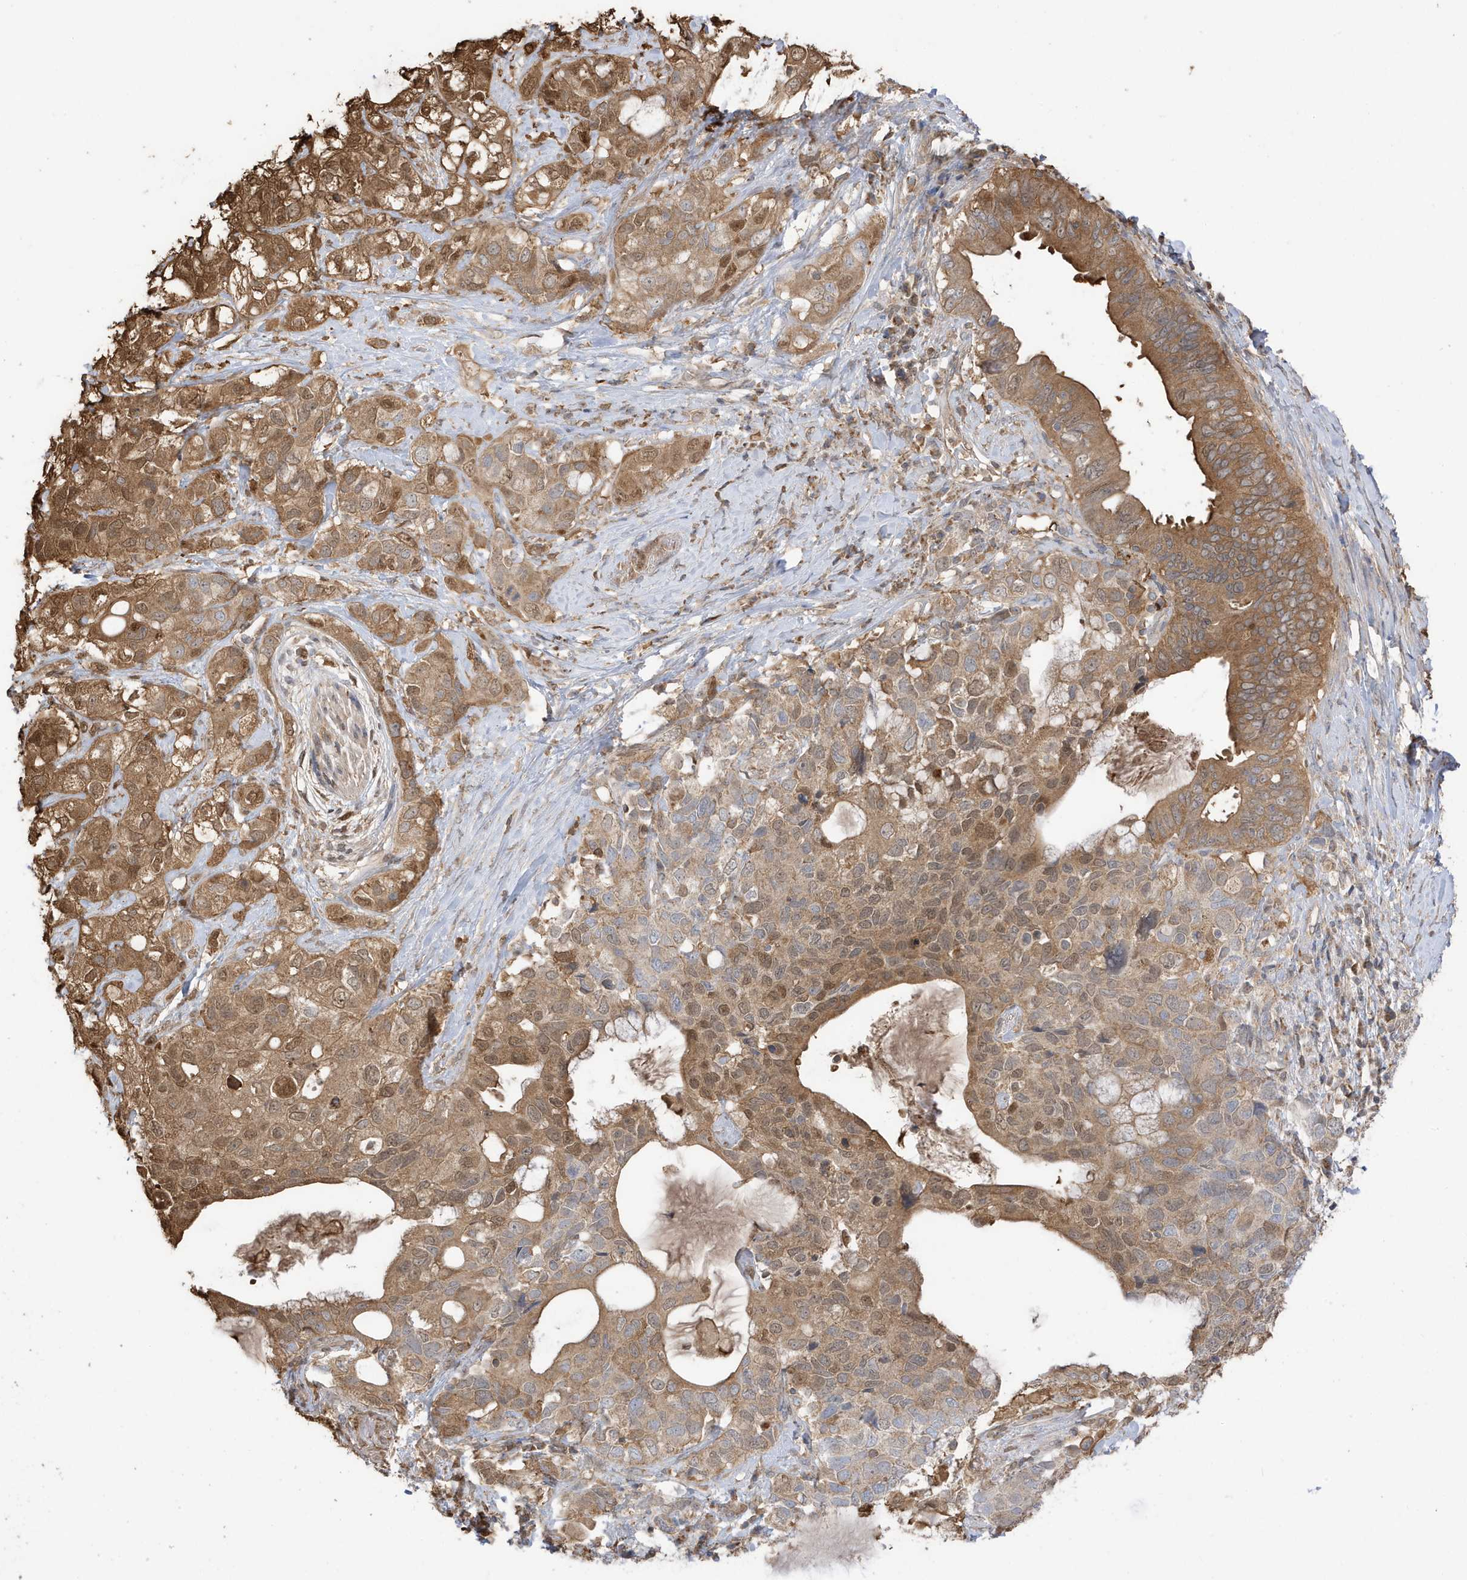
{"staining": {"intensity": "moderate", "quantity": ">75%", "location": "cytoplasmic/membranous"}, "tissue": "pancreatic cancer", "cell_type": "Tumor cells", "image_type": "cancer", "snomed": [{"axis": "morphology", "description": "Adenocarcinoma, NOS"}, {"axis": "topography", "description": "Pancreas"}], "caption": "An image of pancreatic adenocarcinoma stained for a protein demonstrates moderate cytoplasmic/membranous brown staining in tumor cells.", "gene": "AZI2", "patient": {"sex": "female", "age": 56}}